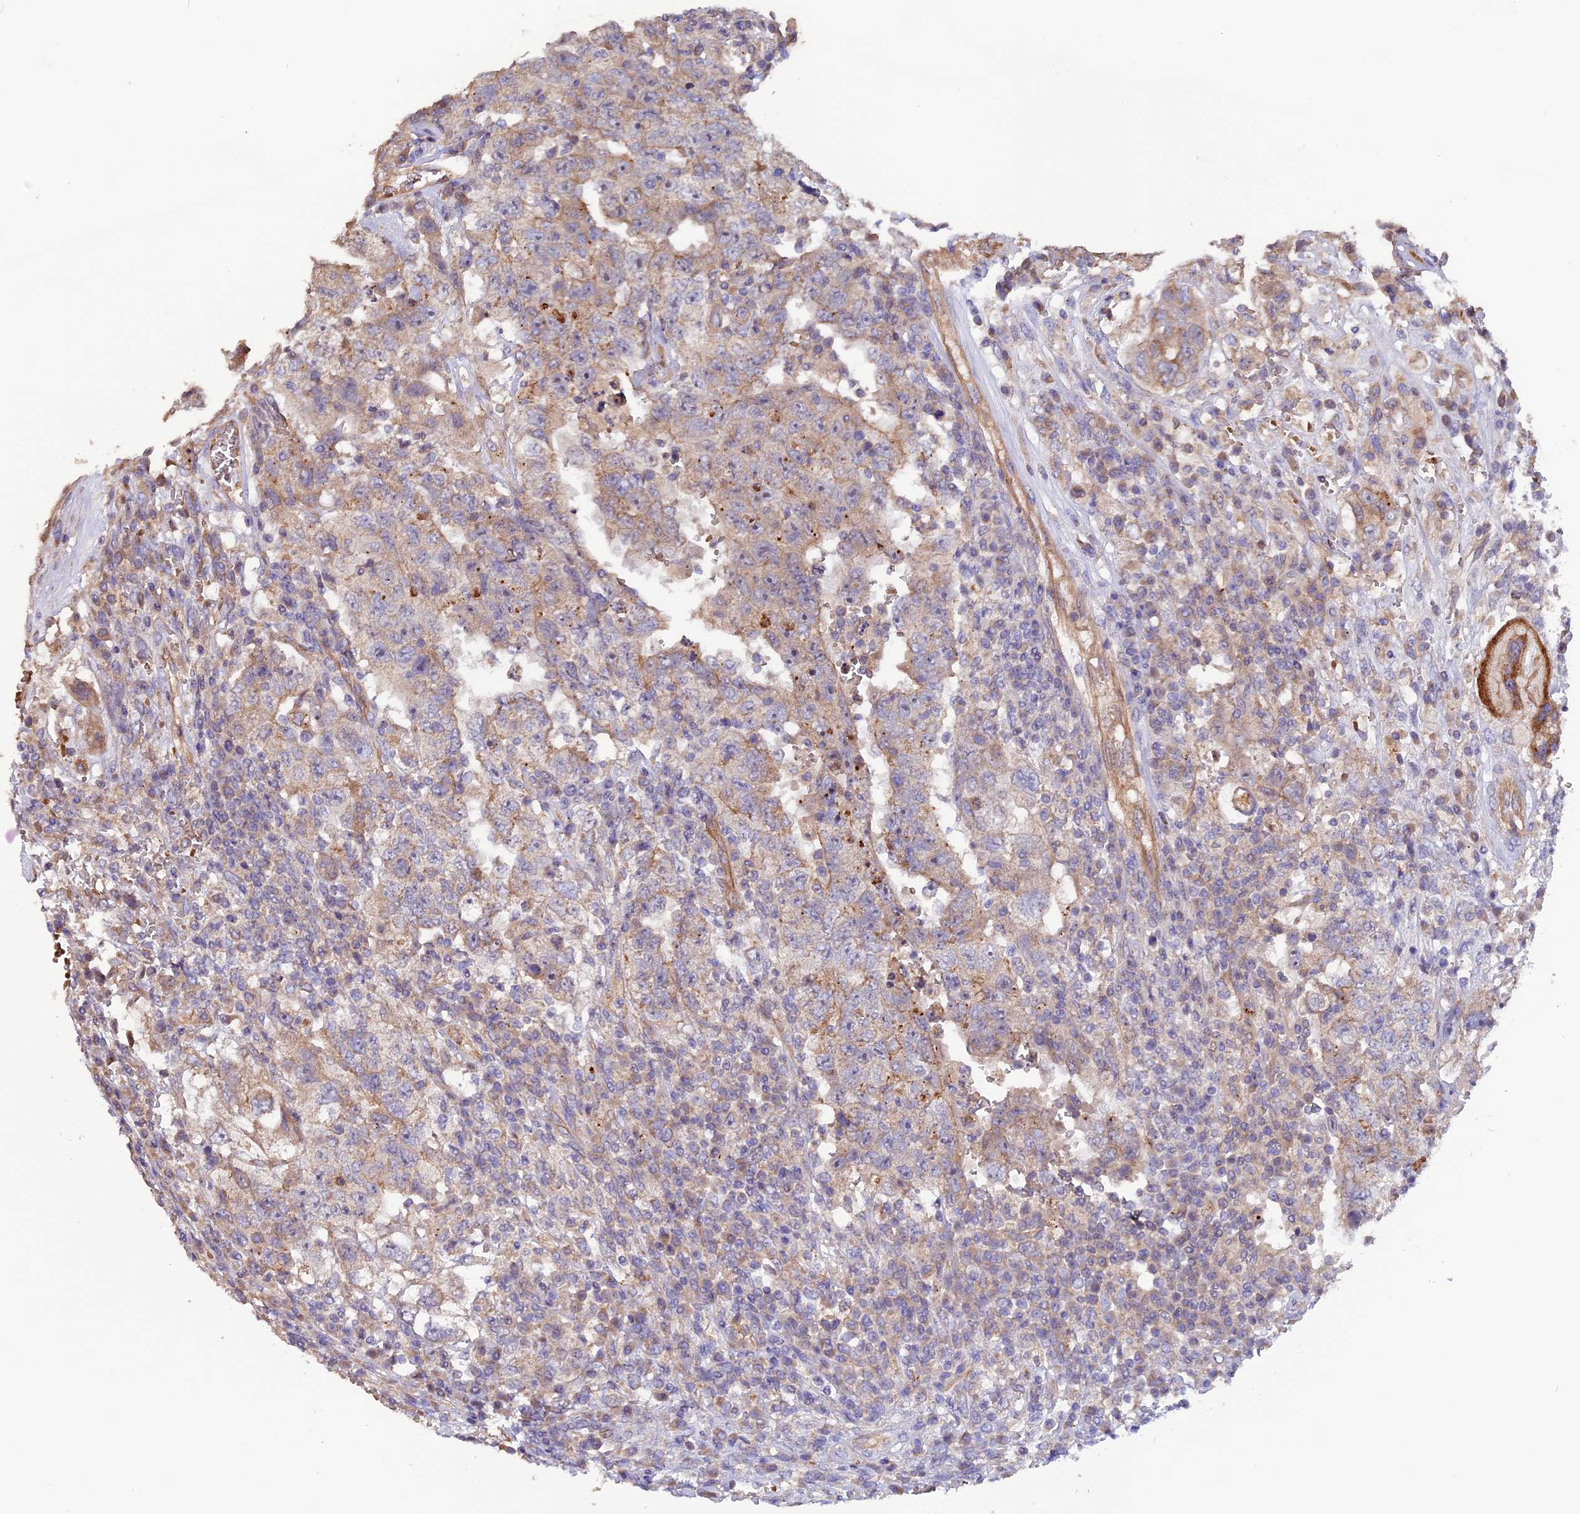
{"staining": {"intensity": "weak", "quantity": "25%-75%", "location": "cytoplasmic/membranous"}, "tissue": "testis cancer", "cell_type": "Tumor cells", "image_type": "cancer", "snomed": [{"axis": "morphology", "description": "Carcinoma, Embryonal, NOS"}, {"axis": "topography", "description": "Testis"}], "caption": "Protein staining reveals weak cytoplasmic/membranous positivity in approximately 25%-75% of tumor cells in testis embryonal carcinoma. The staining was performed using DAB to visualize the protein expression in brown, while the nuclei were stained in blue with hematoxylin (Magnification: 20x).", "gene": "DUS3L", "patient": {"sex": "male", "age": 26}}